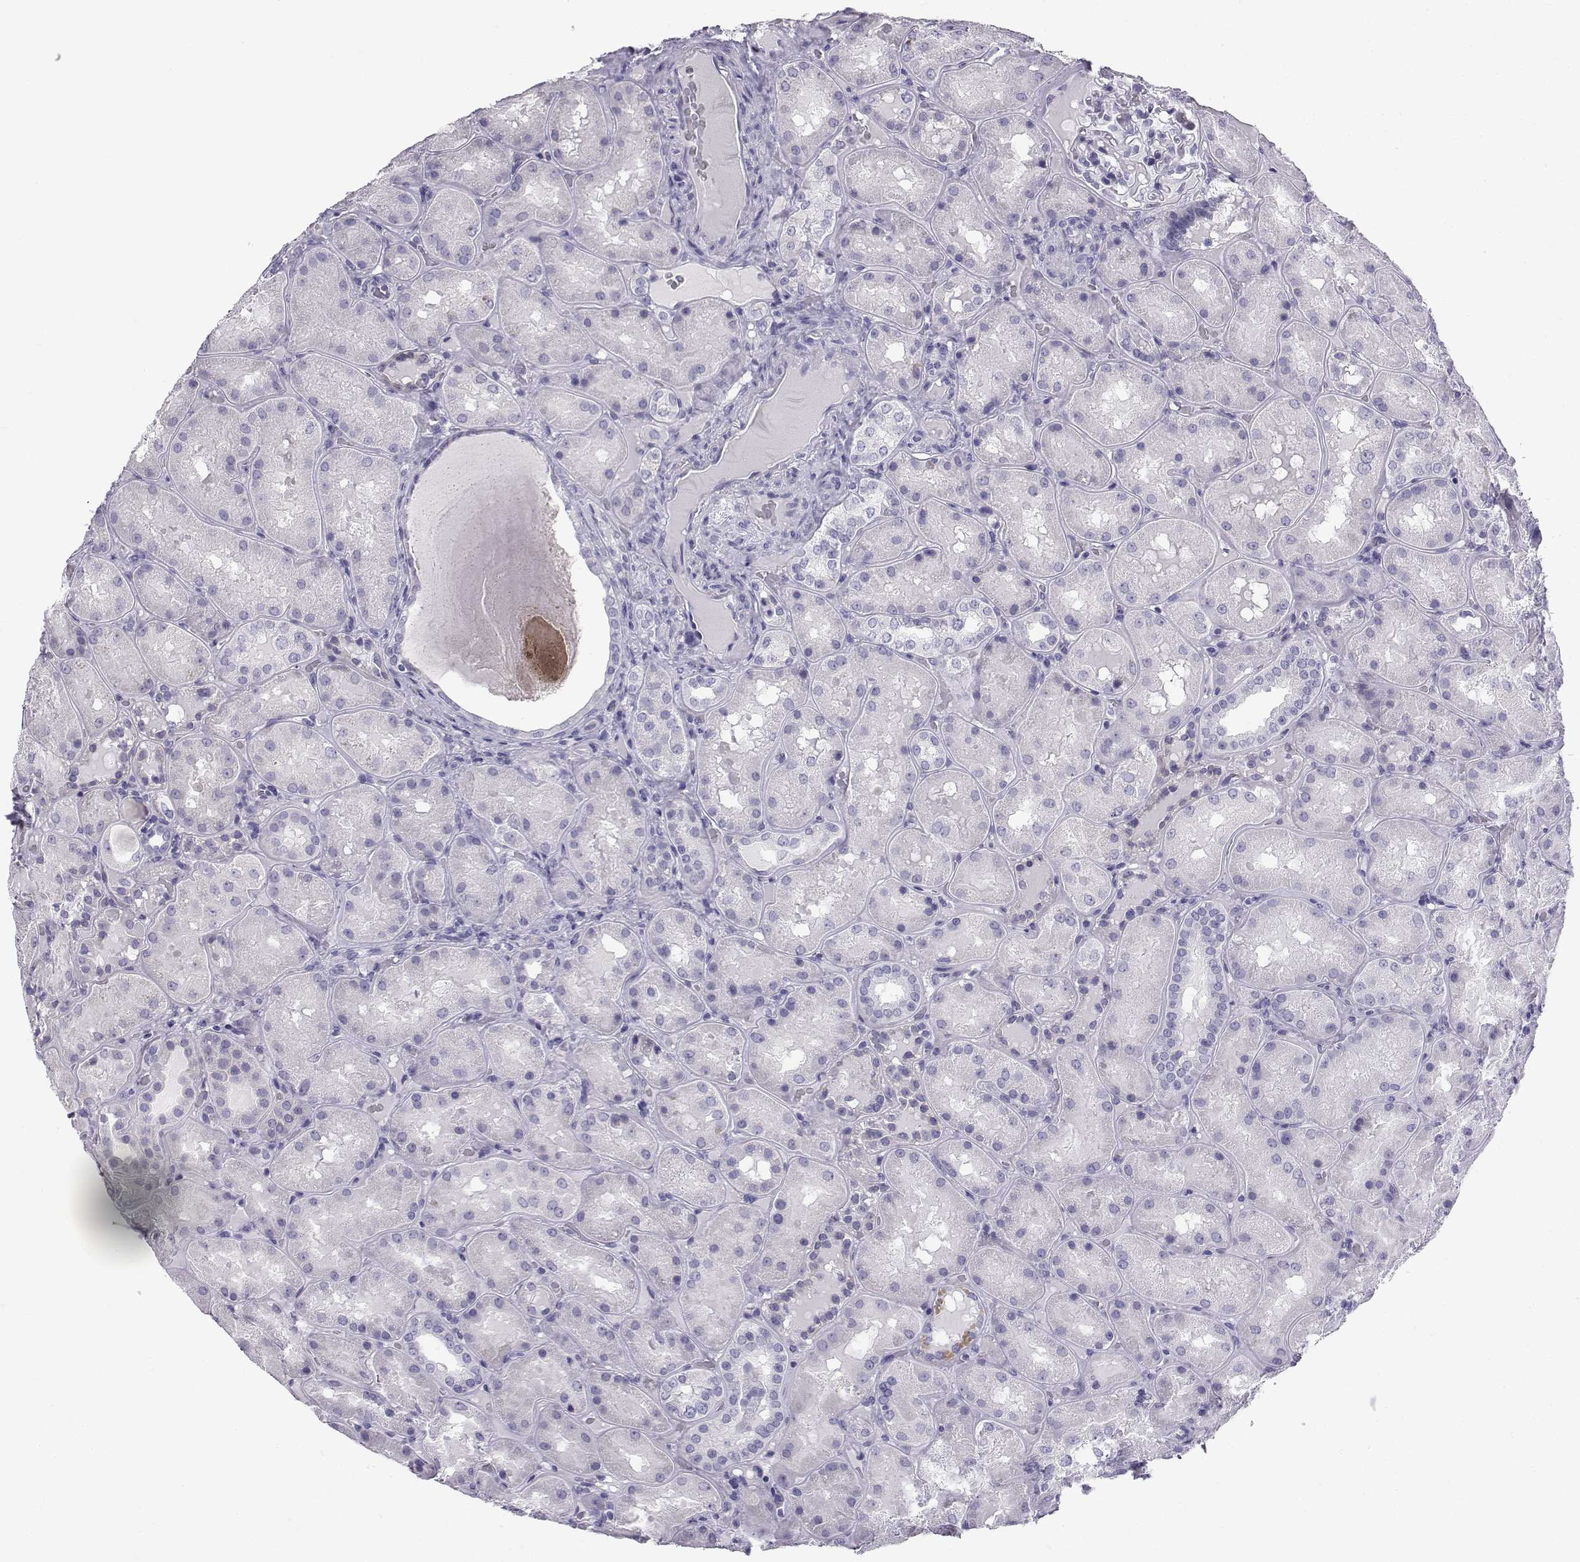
{"staining": {"intensity": "negative", "quantity": "none", "location": "none"}, "tissue": "kidney", "cell_type": "Cells in glomeruli", "image_type": "normal", "snomed": [{"axis": "morphology", "description": "Normal tissue, NOS"}, {"axis": "topography", "description": "Kidney"}], "caption": "The IHC photomicrograph has no significant staining in cells in glomeruli of kidney. The staining is performed using DAB (3,3'-diaminobenzidine) brown chromogen with nuclei counter-stained in using hematoxylin.", "gene": "RNASE12", "patient": {"sex": "male", "age": 73}}